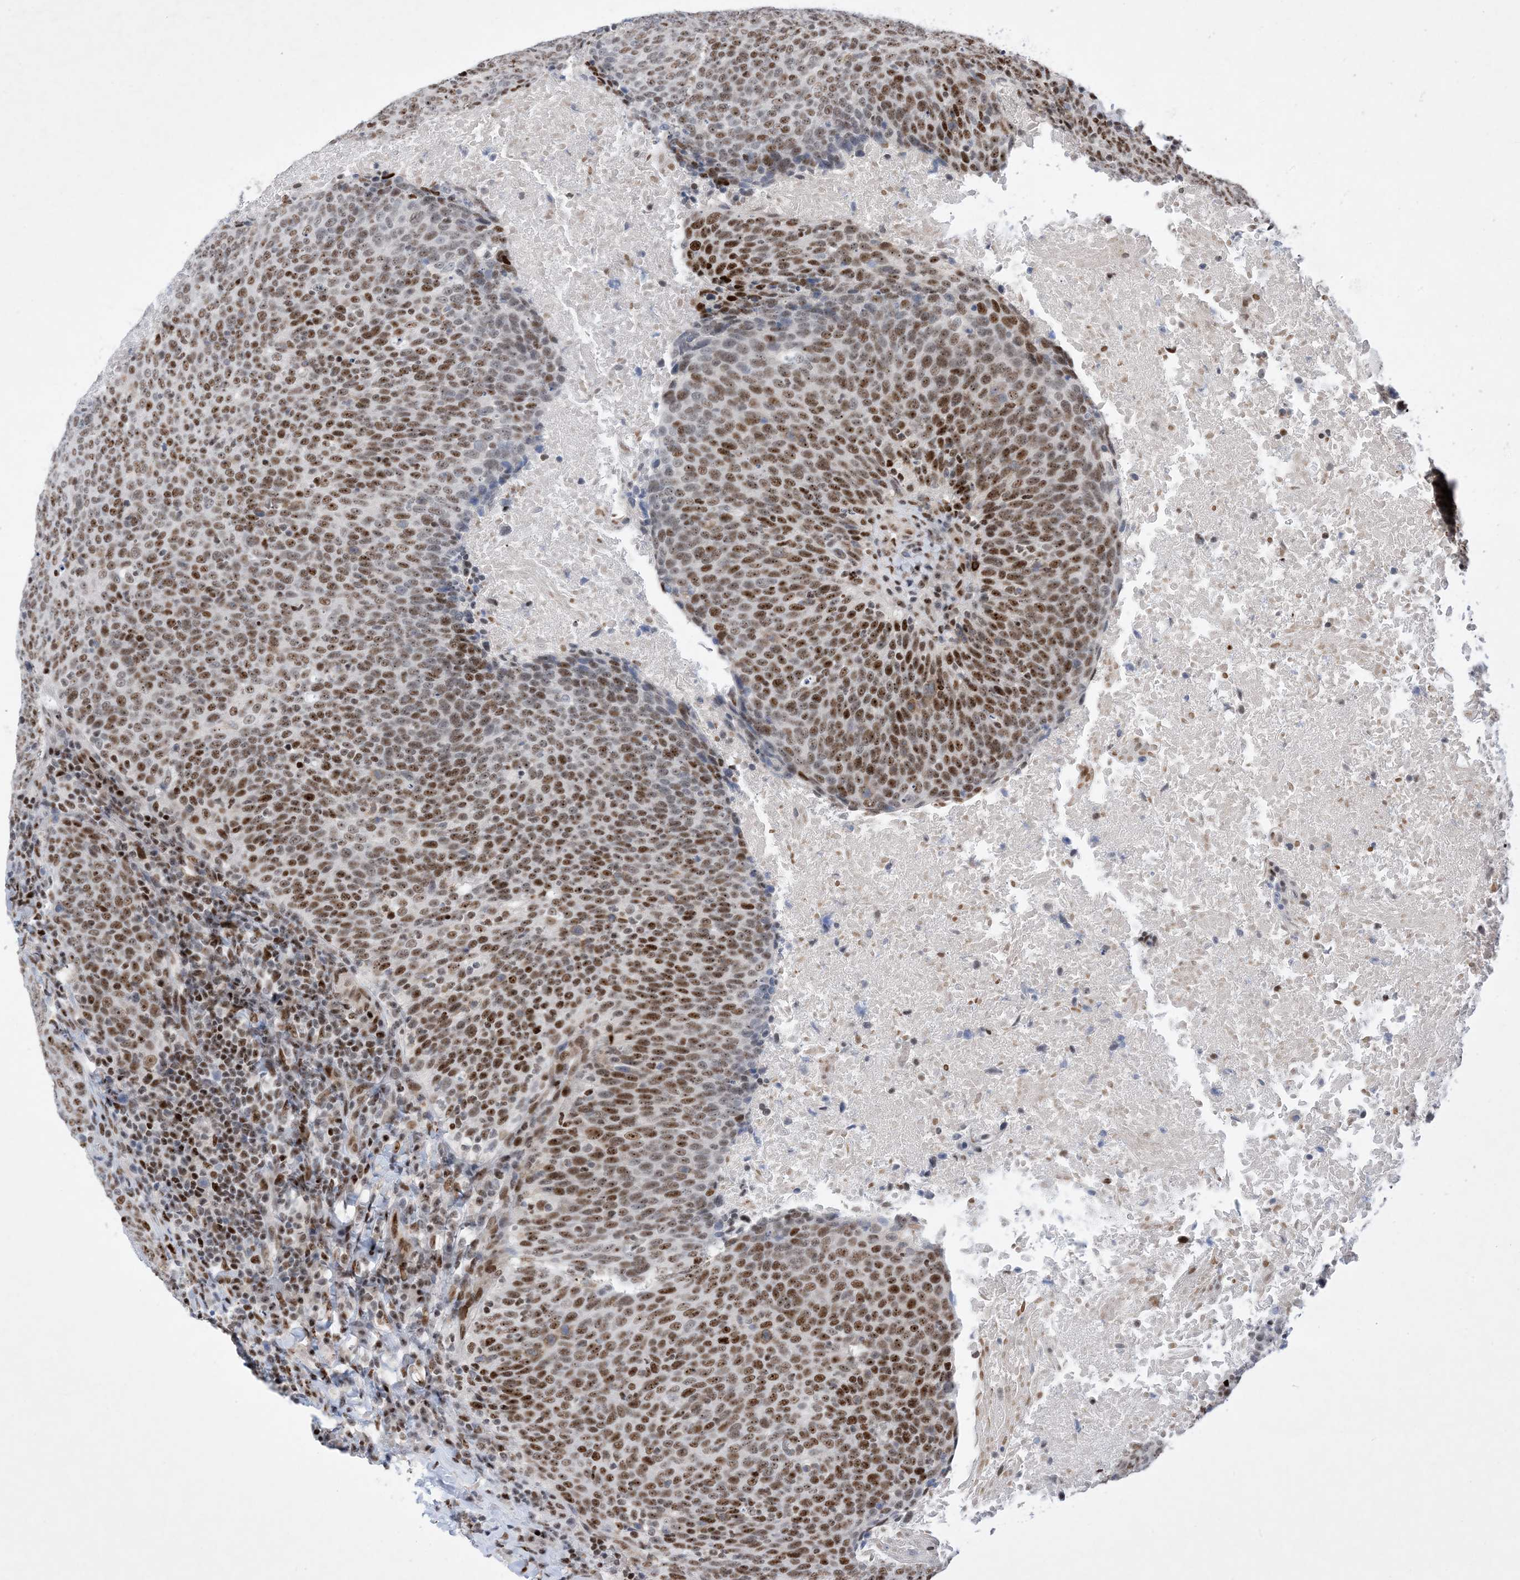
{"staining": {"intensity": "moderate", "quantity": ">75%", "location": "nuclear"}, "tissue": "head and neck cancer", "cell_type": "Tumor cells", "image_type": "cancer", "snomed": [{"axis": "morphology", "description": "Squamous cell carcinoma, NOS"}, {"axis": "morphology", "description": "Squamous cell carcinoma, metastatic, NOS"}, {"axis": "topography", "description": "Lymph node"}, {"axis": "topography", "description": "Head-Neck"}], "caption": "The immunohistochemical stain labels moderate nuclear staining in tumor cells of head and neck squamous cell carcinoma tissue.", "gene": "TSPYL1", "patient": {"sex": "male", "age": 62}}